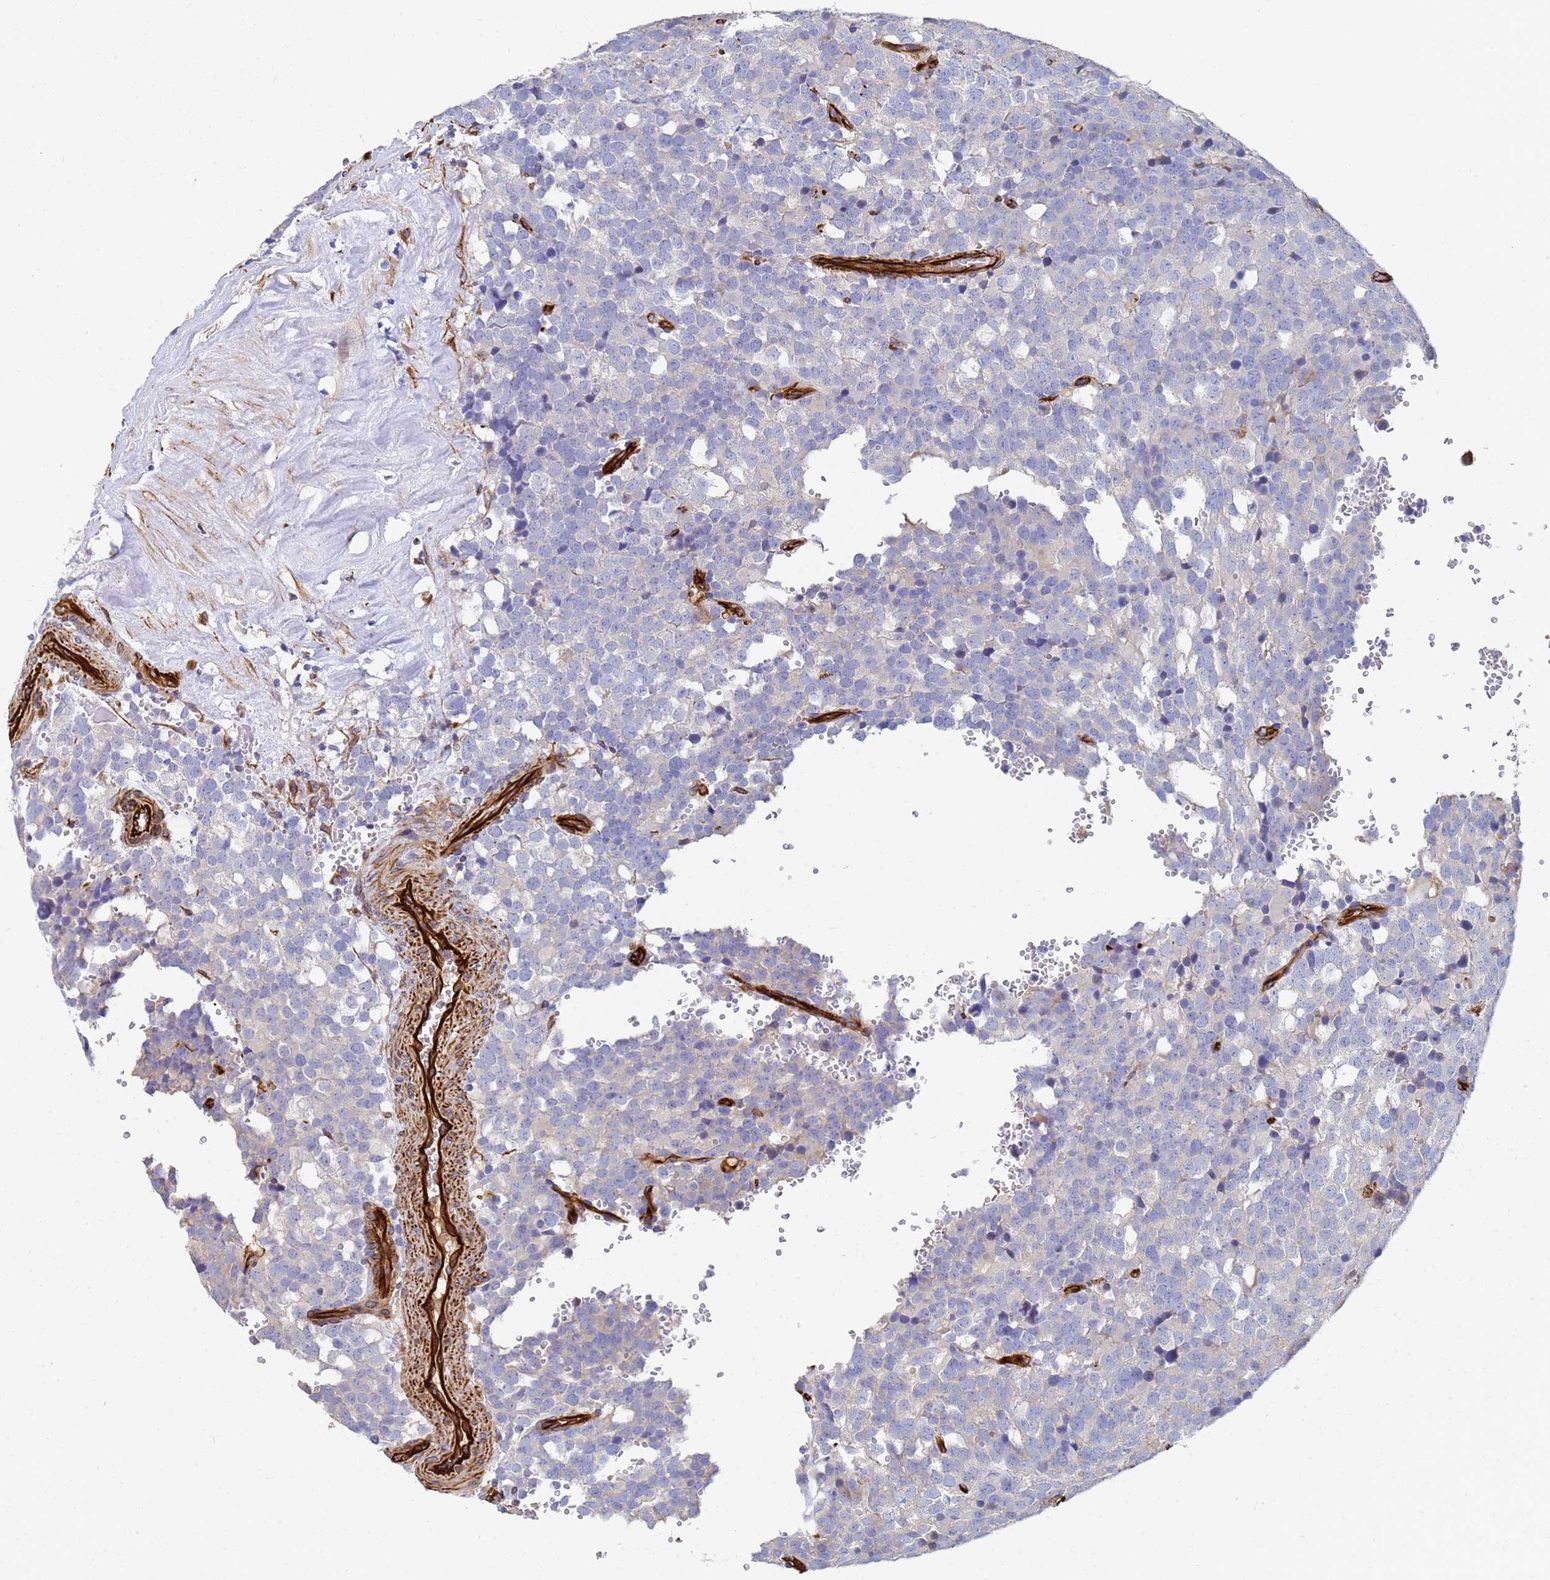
{"staining": {"intensity": "negative", "quantity": "none", "location": "none"}, "tissue": "testis cancer", "cell_type": "Tumor cells", "image_type": "cancer", "snomed": [{"axis": "morphology", "description": "Seminoma, NOS"}, {"axis": "topography", "description": "Testis"}], "caption": "IHC of testis cancer demonstrates no positivity in tumor cells.", "gene": "SYT13", "patient": {"sex": "male", "age": 71}}